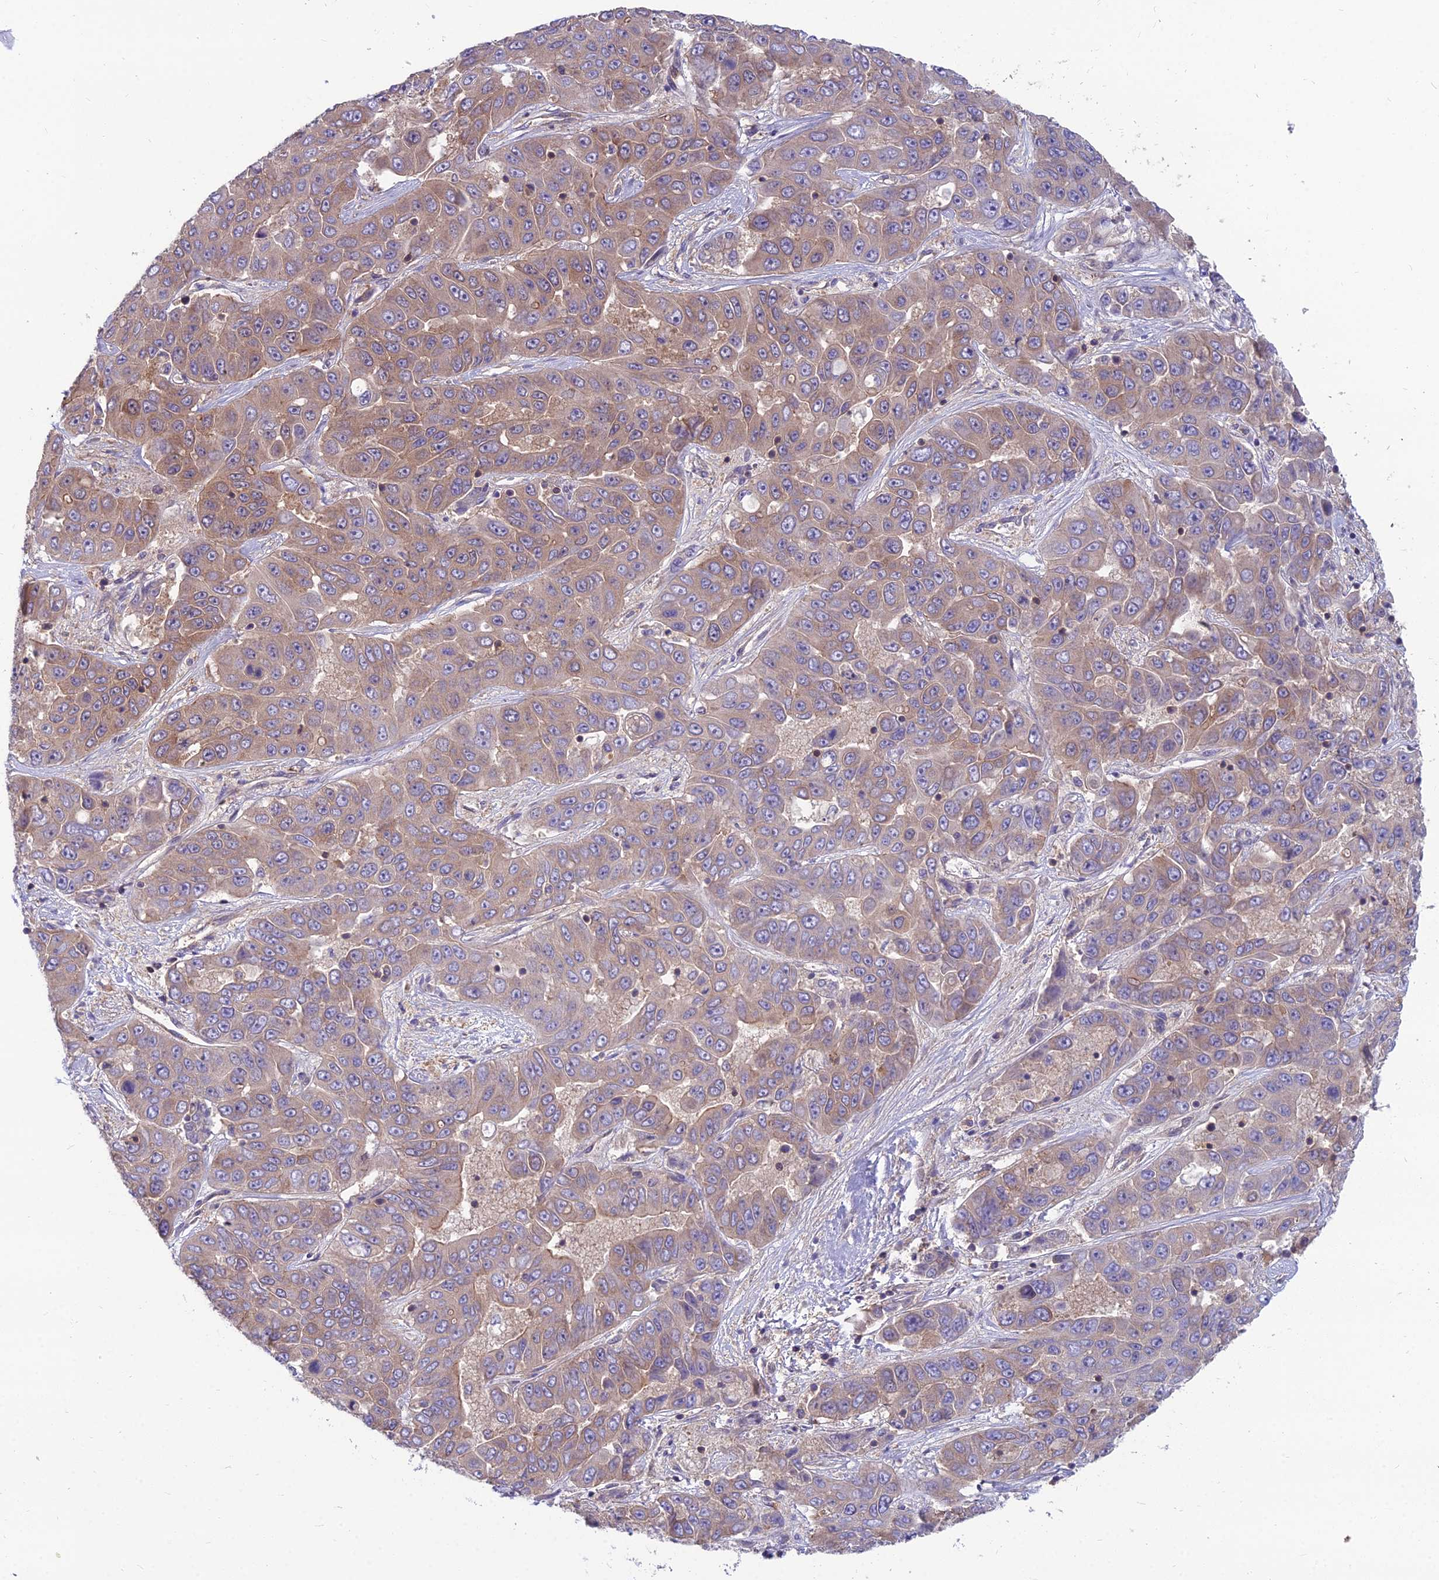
{"staining": {"intensity": "weak", "quantity": "25%-75%", "location": "cytoplasmic/membranous"}, "tissue": "liver cancer", "cell_type": "Tumor cells", "image_type": "cancer", "snomed": [{"axis": "morphology", "description": "Cholangiocarcinoma"}, {"axis": "topography", "description": "Liver"}], "caption": "High-power microscopy captured an immunohistochemistry image of cholangiocarcinoma (liver), revealing weak cytoplasmic/membranous staining in about 25%-75% of tumor cells.", "gene": "MVD", "patient": {"sex": "female", "age": 52}}